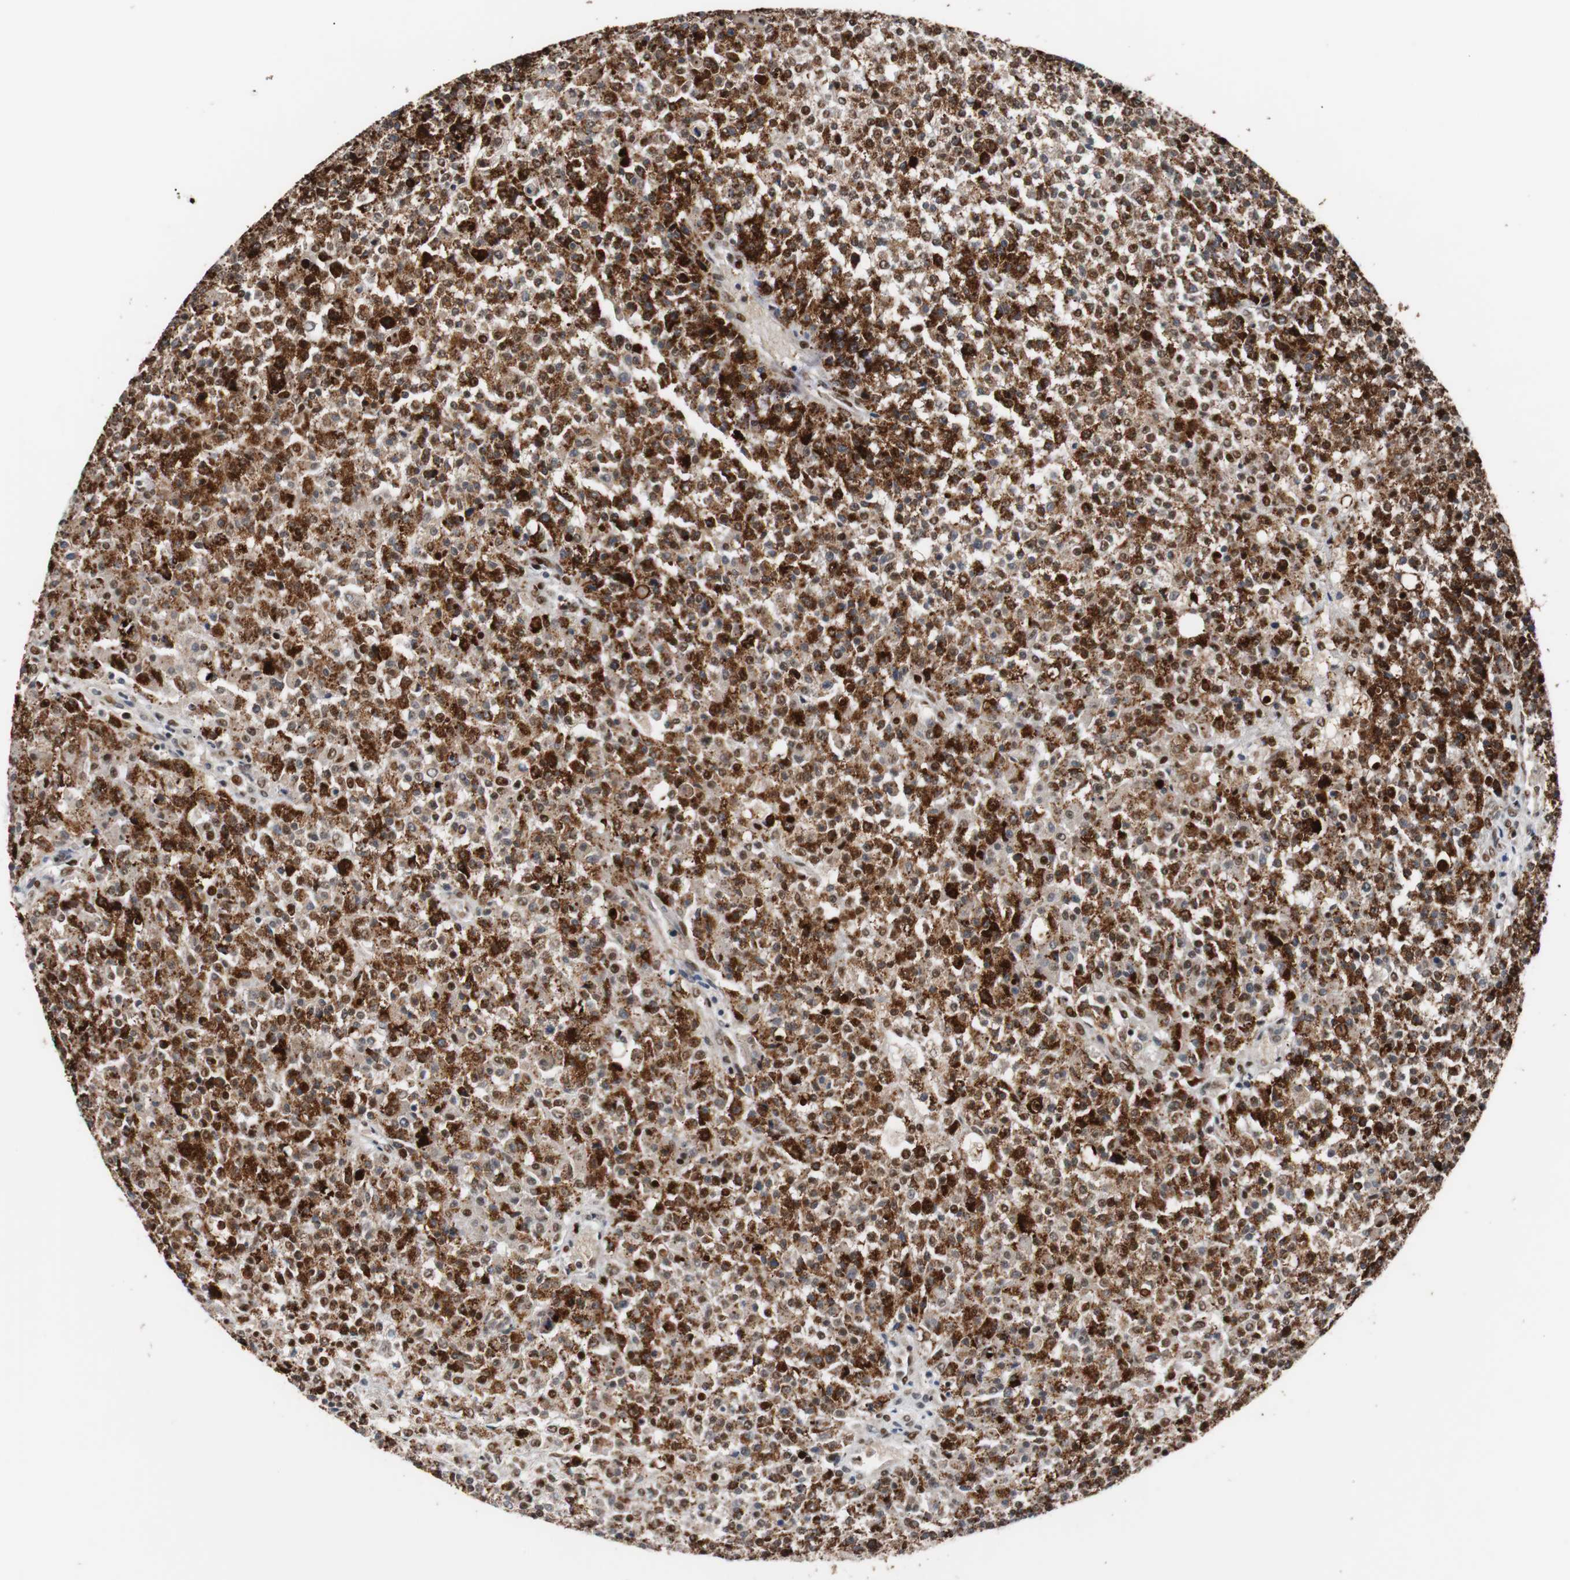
{"staining": {"intensity": "strong", "quantity": ">75%", "location": "nuclear"}, "tissue": "testis cancer", "cell_type": "Tumor cells", "image_type": "cancer", "snomed": [{"axis": "morphology", "description": "Seminoma, NOS"}, {"axis": "topography", "description": "Testis"}], "caption": "Protein staining displays strong nuclear expression in about >75% of tumor cells in testis cancer.", "gene": "NBL1", "patient": {"sex": "male", "age": 59}}